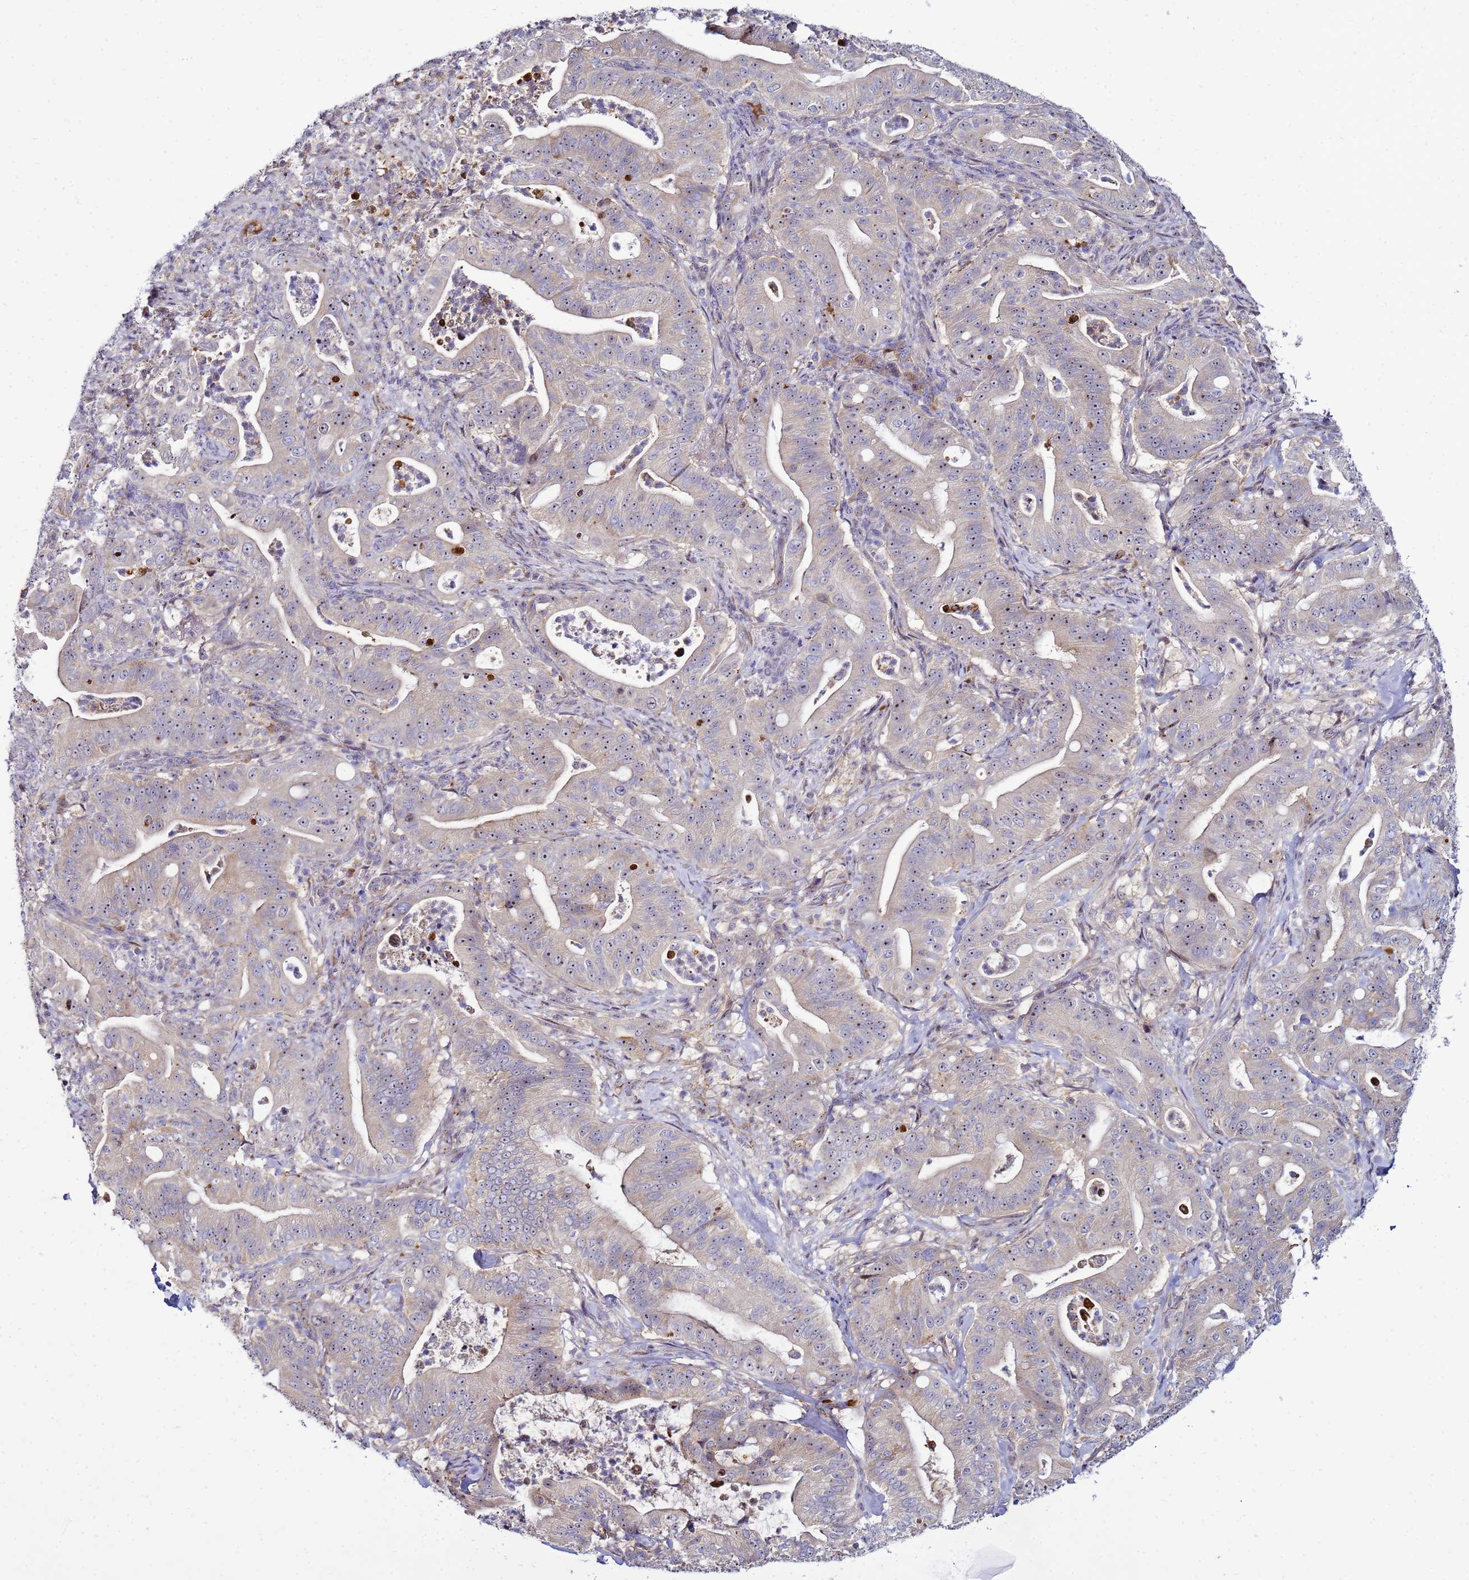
{"staining": {"intensity": "weak", "quantity": "25%-75%", "location": "cytoplasmic/membranous,nuclear"}, "tissue": "pancreatic cancer", "cell_type": "Tumor cells", "image_type": "cancer", "snomed": [{"axis": "morphology", "description": "Adenocarcinoma, NOS"}, {"axis": "topography", "description": "Pancreas"}], "caption": "This is a histology image of IHC staining of pancreatic cancer (adenocarcinoma), which shows weak expression in the cytoplasmic/membranous and nuclear of tumor cells.", "gene": "NOL8", "patient": {"sex": "male", "age": 71}}